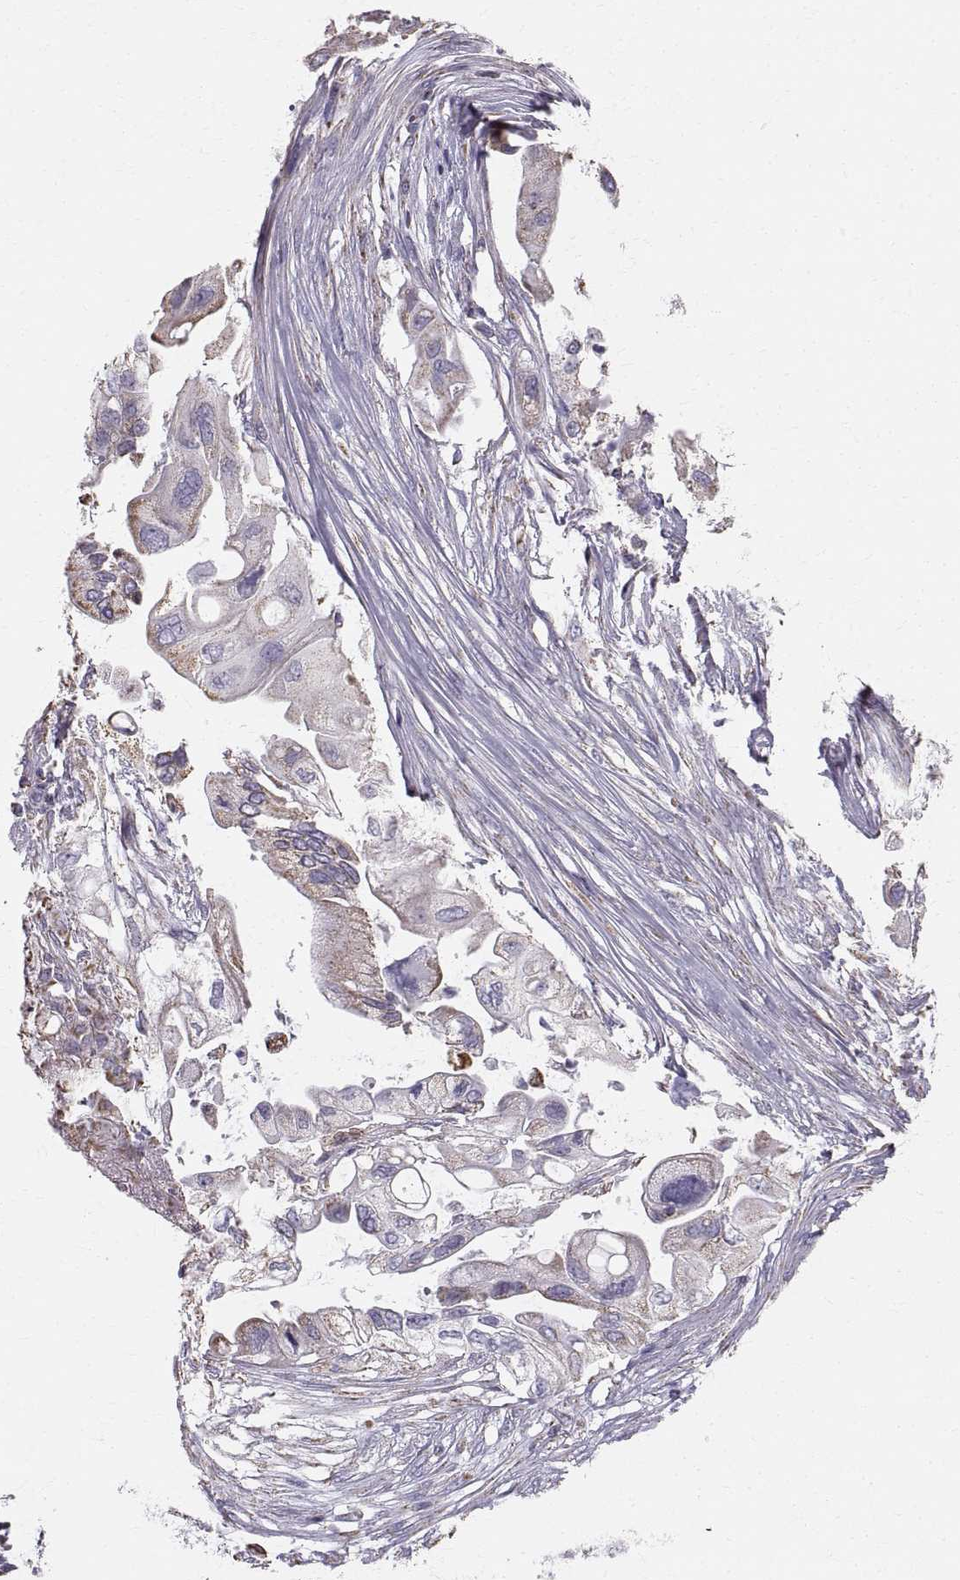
{"staining": {"intensity": "weak", "quantity": "25%-75%", "location": "cytoplasmic/membranous"}, "tissue": "pancreatic cancer", "cell_type": "Tumor cells", "image_type": "cancer", "snomed": [{"axis": "morphology", "description": "Adenocarcinoma, NOS"}, {"axis": "topography", "description": "Pancreas"}], "caption": "IHC of adenocarcinoma (pancreatic) reveals low levels of weak cytoplasmic/membranous staining in approximately 25%-75% of tumor cells.", "gene": "STMND1", "patient": {"sex": "female", "age": 72}}